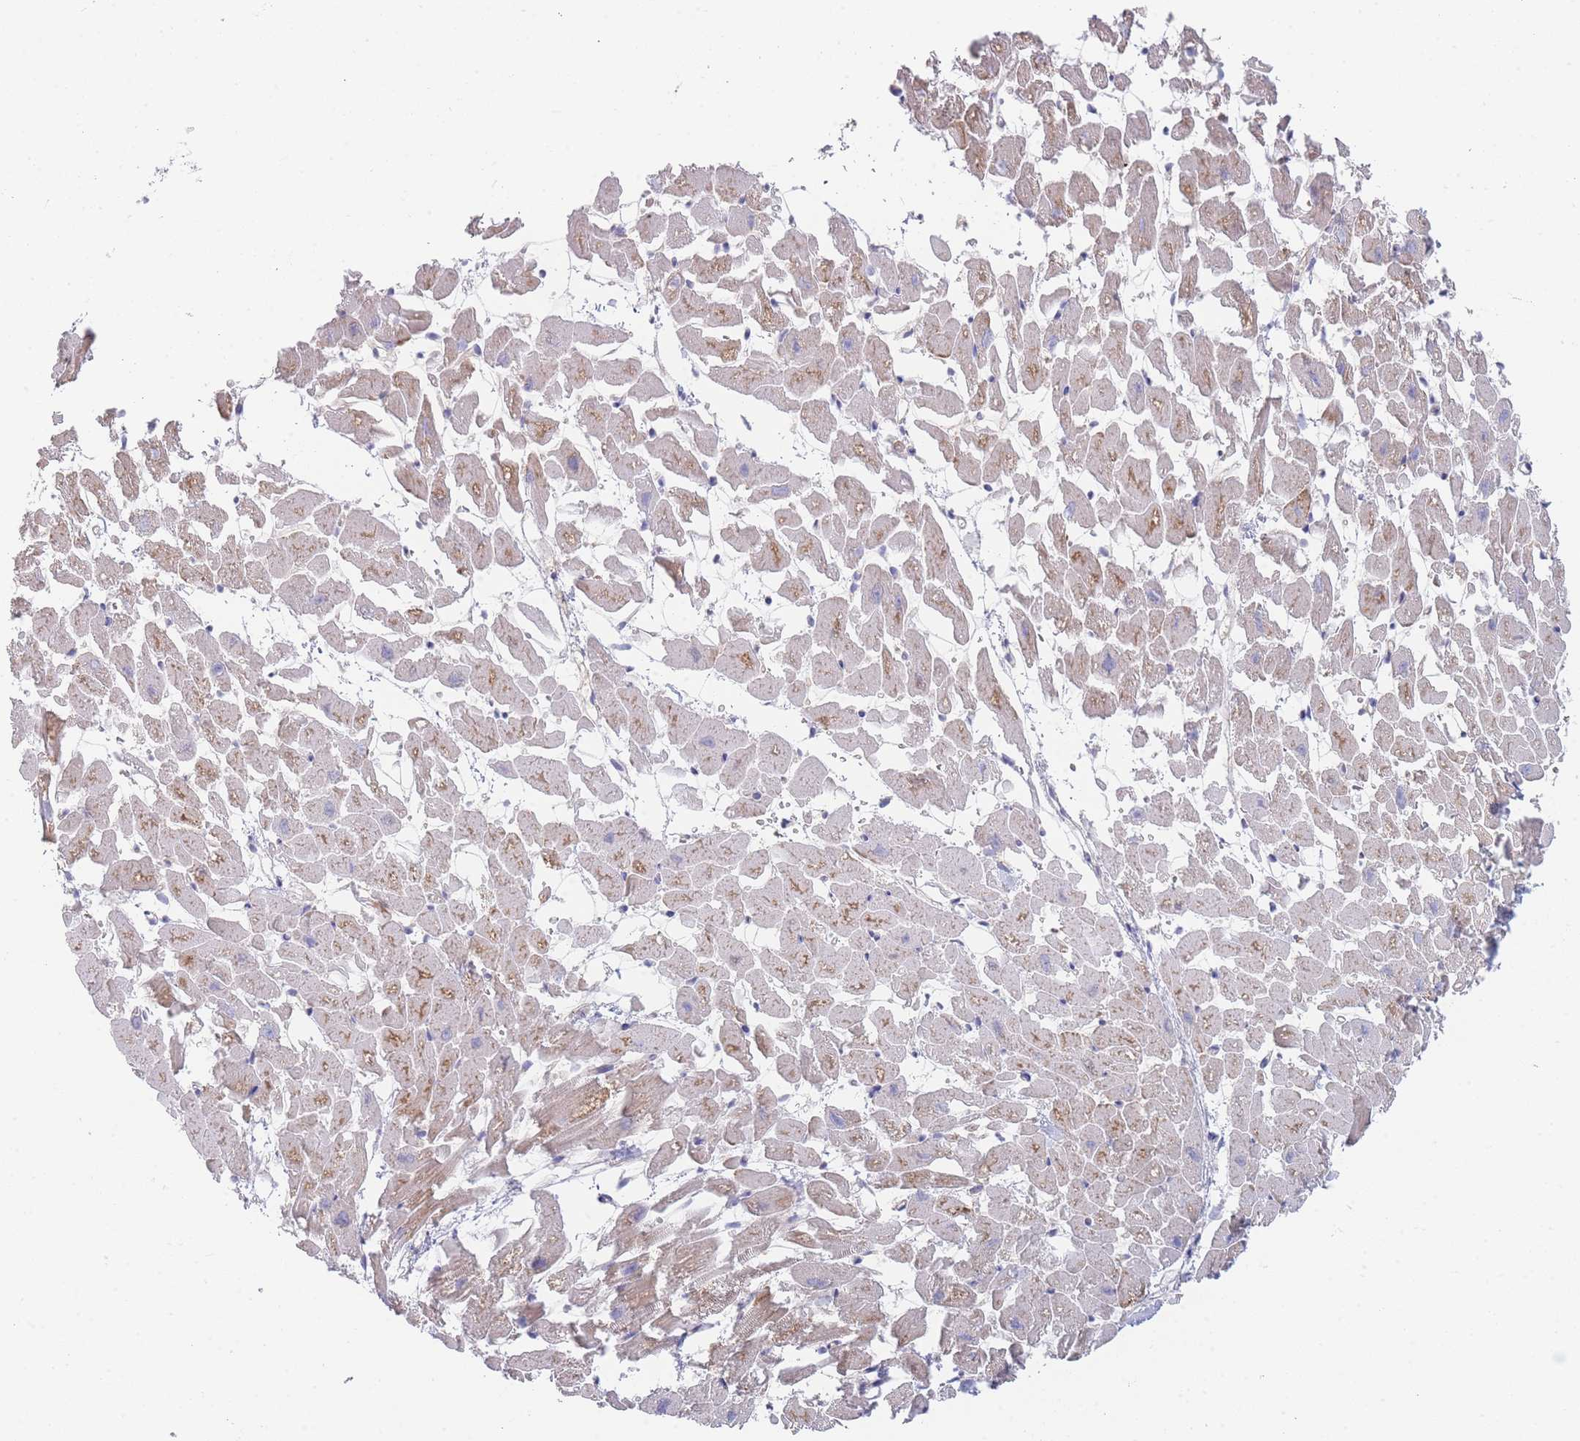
{"staining": {"intensity": "moderate", "quantity": "25%-75%", "location": "cytoplasmic/membranous"}, "tissue": "heart muscle", "cell_type": "Cardiomyocytes", "image_type": "normal", "snomed": [{"axis": "morphology", "description": "Normal tissue, NOS"}, {"axis": "topography", "description": "Heart"}], "caption": "Unremarkable heart muscle was stained to show a protein in brown. There is medium levels of moderate cytoplasmic/membranous expression in about 25%-75% of cardiomyocytes.", "gene": "MRPS18B", "patient": {"sex": "female", "age": 64}}